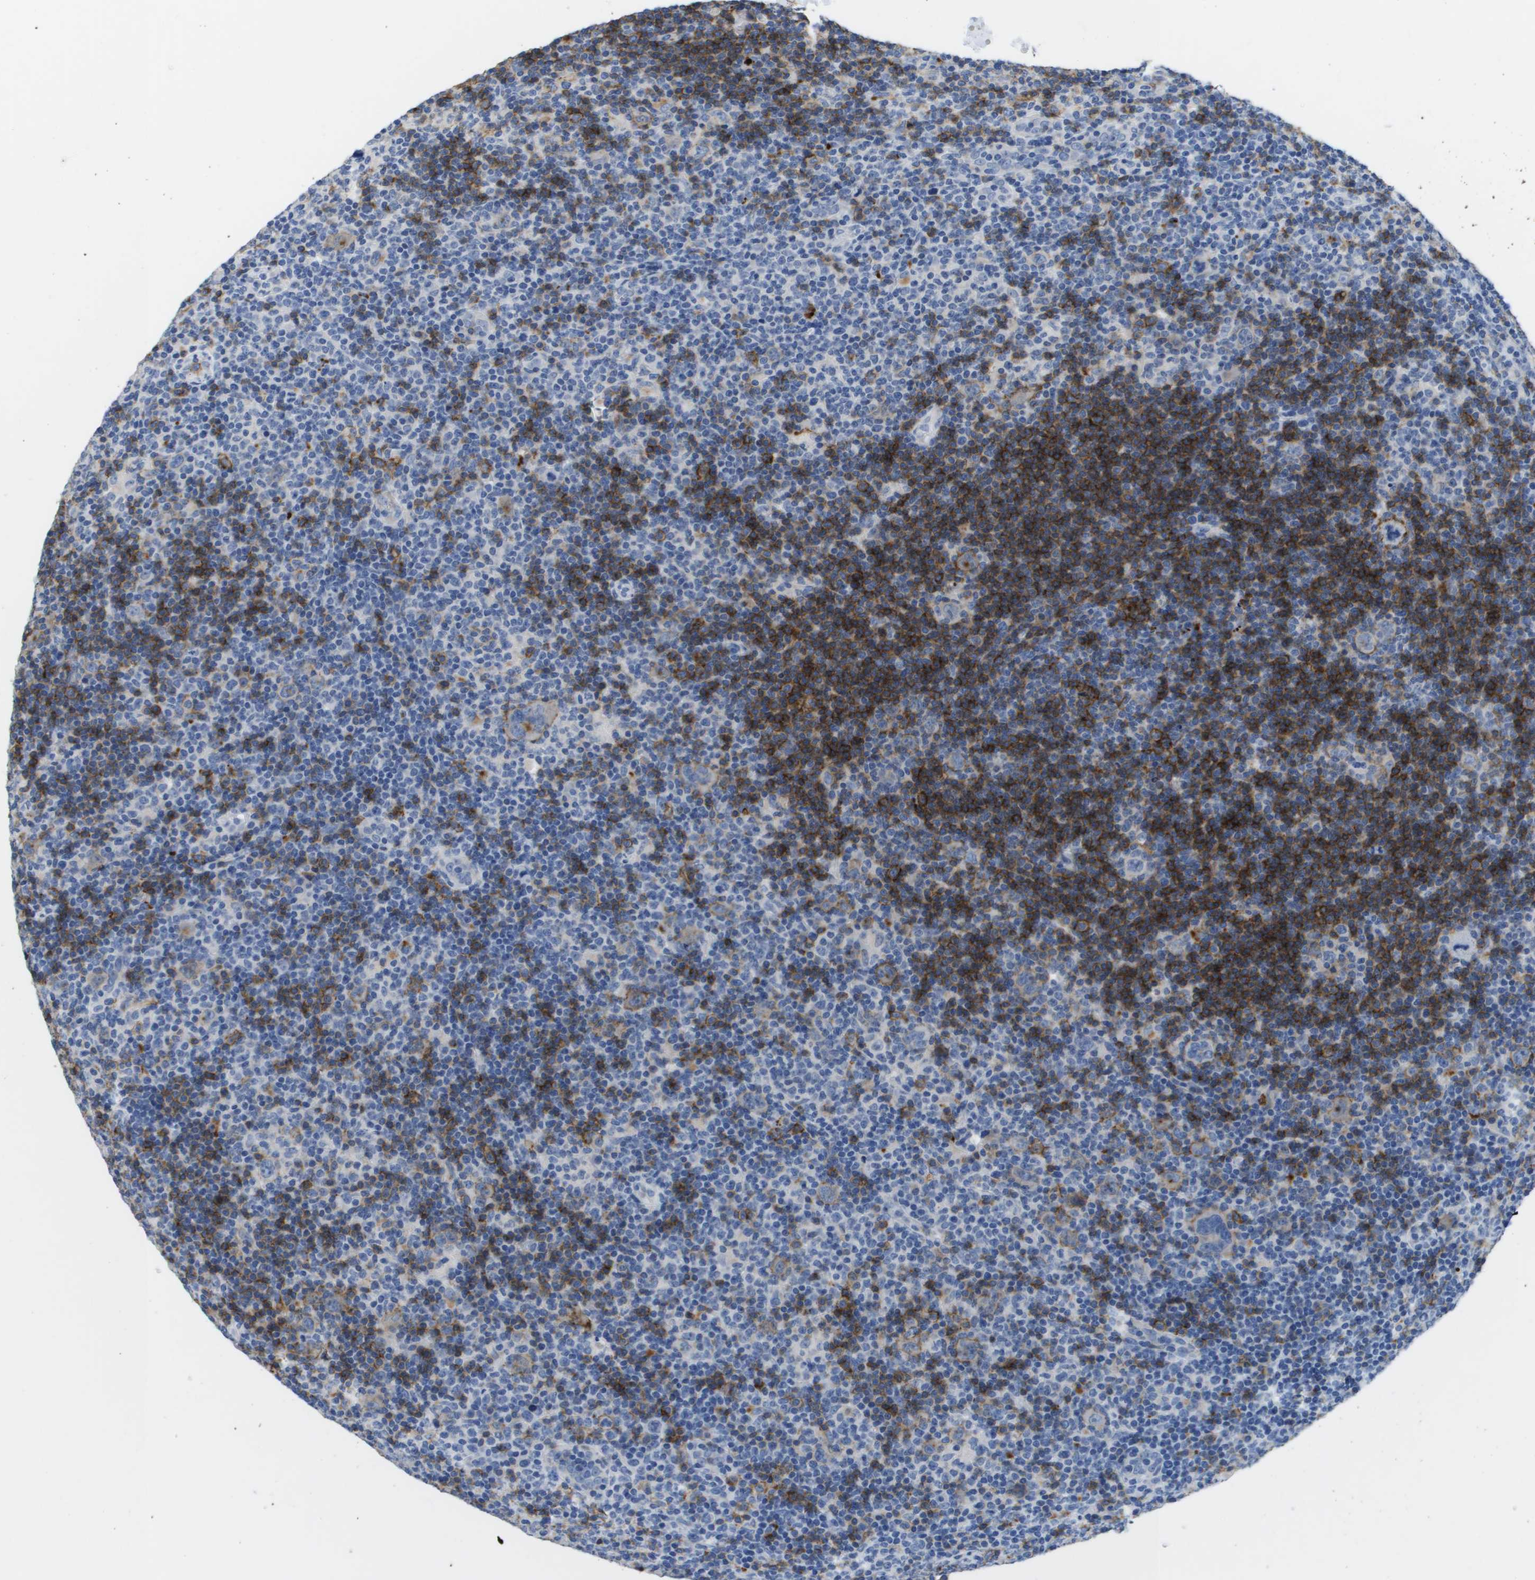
{"staining": {"intensity": "weak", "quantity": "<25%", "location": "cytoplasmic/membranous"}, "tissue": "lymphoma", "cell_type": "Tumor cells", "image_type": "cancer", "snomed": [{"axis": "morphology", "description": "Hodgkin's disease, NOS"}, {"axis": "topography", "description": "Lymph node"}], "caption": "DAB (3,3'-diaminobenzidine) immunohistochemical staining of human Hodgkin's disease exhibits no significant positivity in tumor cells.", "gene": "MS4A1", "patient": {"sex": "female", "age": 57}}